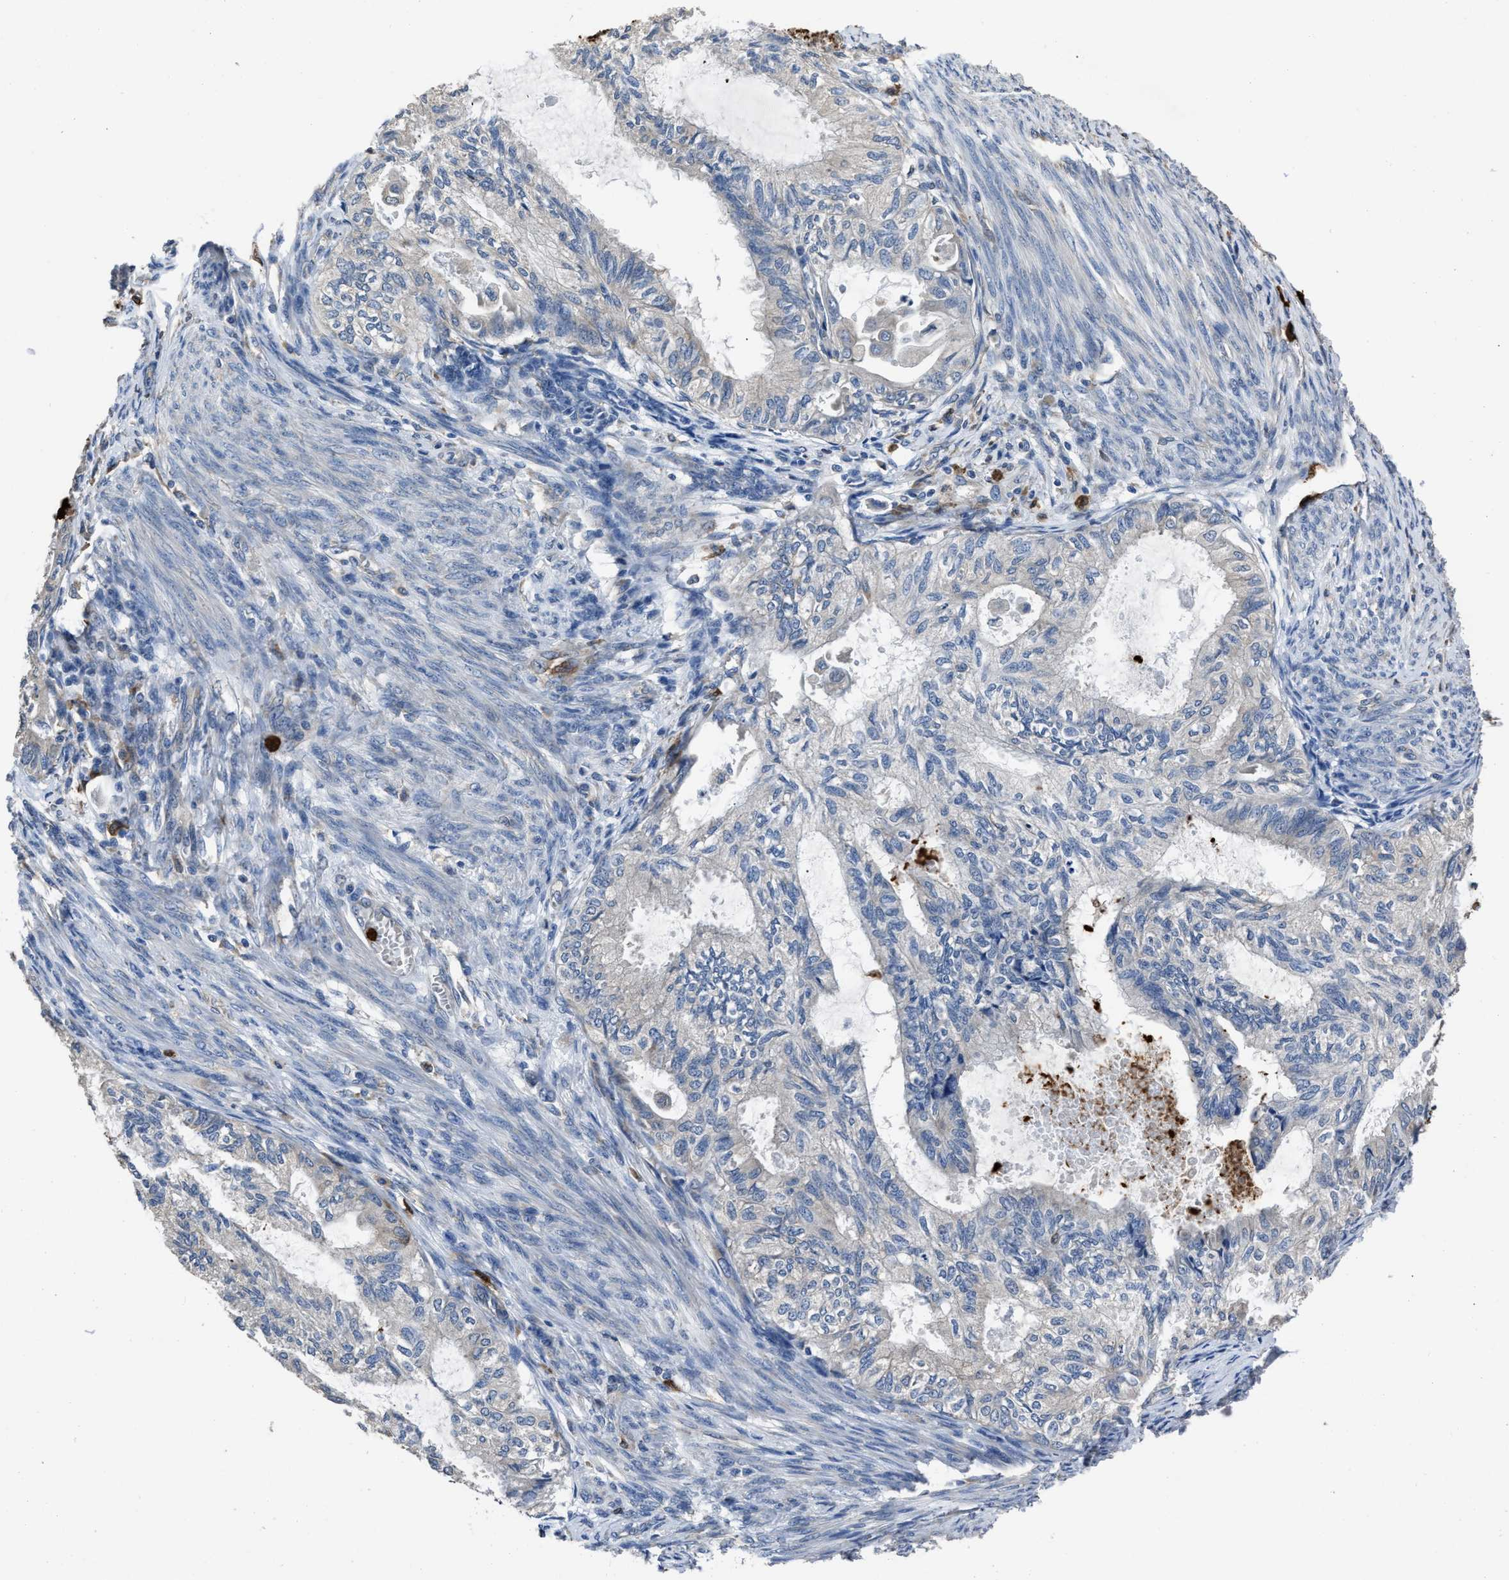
{"staining": {"intensity": "negative", "quantity": "none", "location": "none"}, "tissue": "cervical cancer", "cell_type": "Tumor cells", "image_type": "cancer", "snomed": [{"axis": "morphology", "description": "Normal tissue, NOS"}, {"axis": "morphology", "description": "Adenocarcinoma, NOS"}, {"axis": "topography", "description": "Cervix"}, {"axis": "topography", "description": "Endometrium"}], "caption": "Tumor cells are negative for brown protein staining in cervical cancer (adenocarcinoma).", "gene": "ANGPT1", "patient": {"sex": "female", "age": 86}}